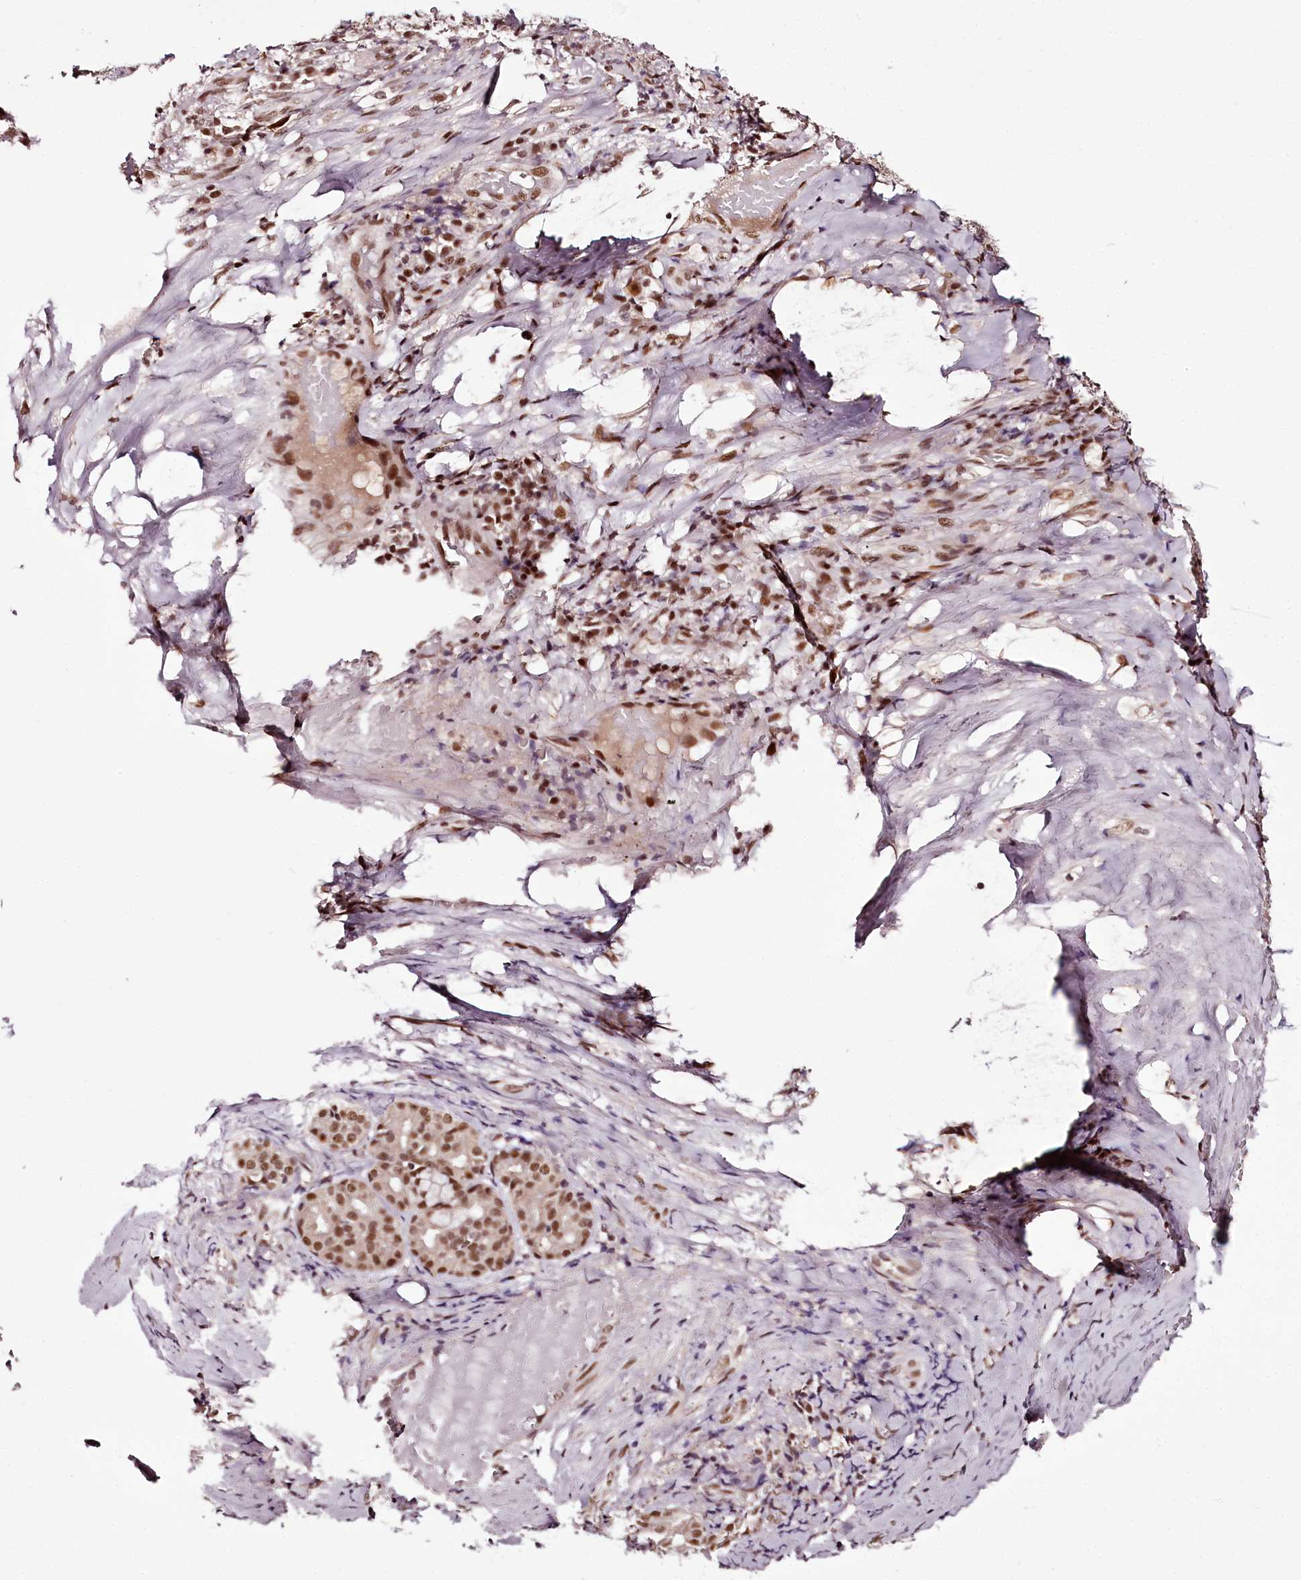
{"staining": {"intensity": "moderate", "quantity": ">75%", "location": "nuclear"}, "tissue": "adipose tissue", "cell_type": "Adipocytes", "image_type": "normal", "snomed": [{"axis": "morphology", "description": "Normal tissue, NOS"}, {"axis": "morphology", "description": "Basal cell carcinoma"}, {"axis": "topography", "description": "Cartilage tissue"}, {"axis": "topography", "description": "Nasopharynx"}, {"axis": "topography", "description": "Oral tissue"}], "caption": "DAB (3,3'-diaminobenzidine) immunohistochemical staining of normal human adipose tissue shows moderate nuclear protein positivity in approximately >75% of adipocytes. (DAB (3,3'-diaminobenzidine) = brown stain, brightfield microscopy at high magnification).", "gene": "TTC33", "patient": {"sex": "female", "age": 77}}